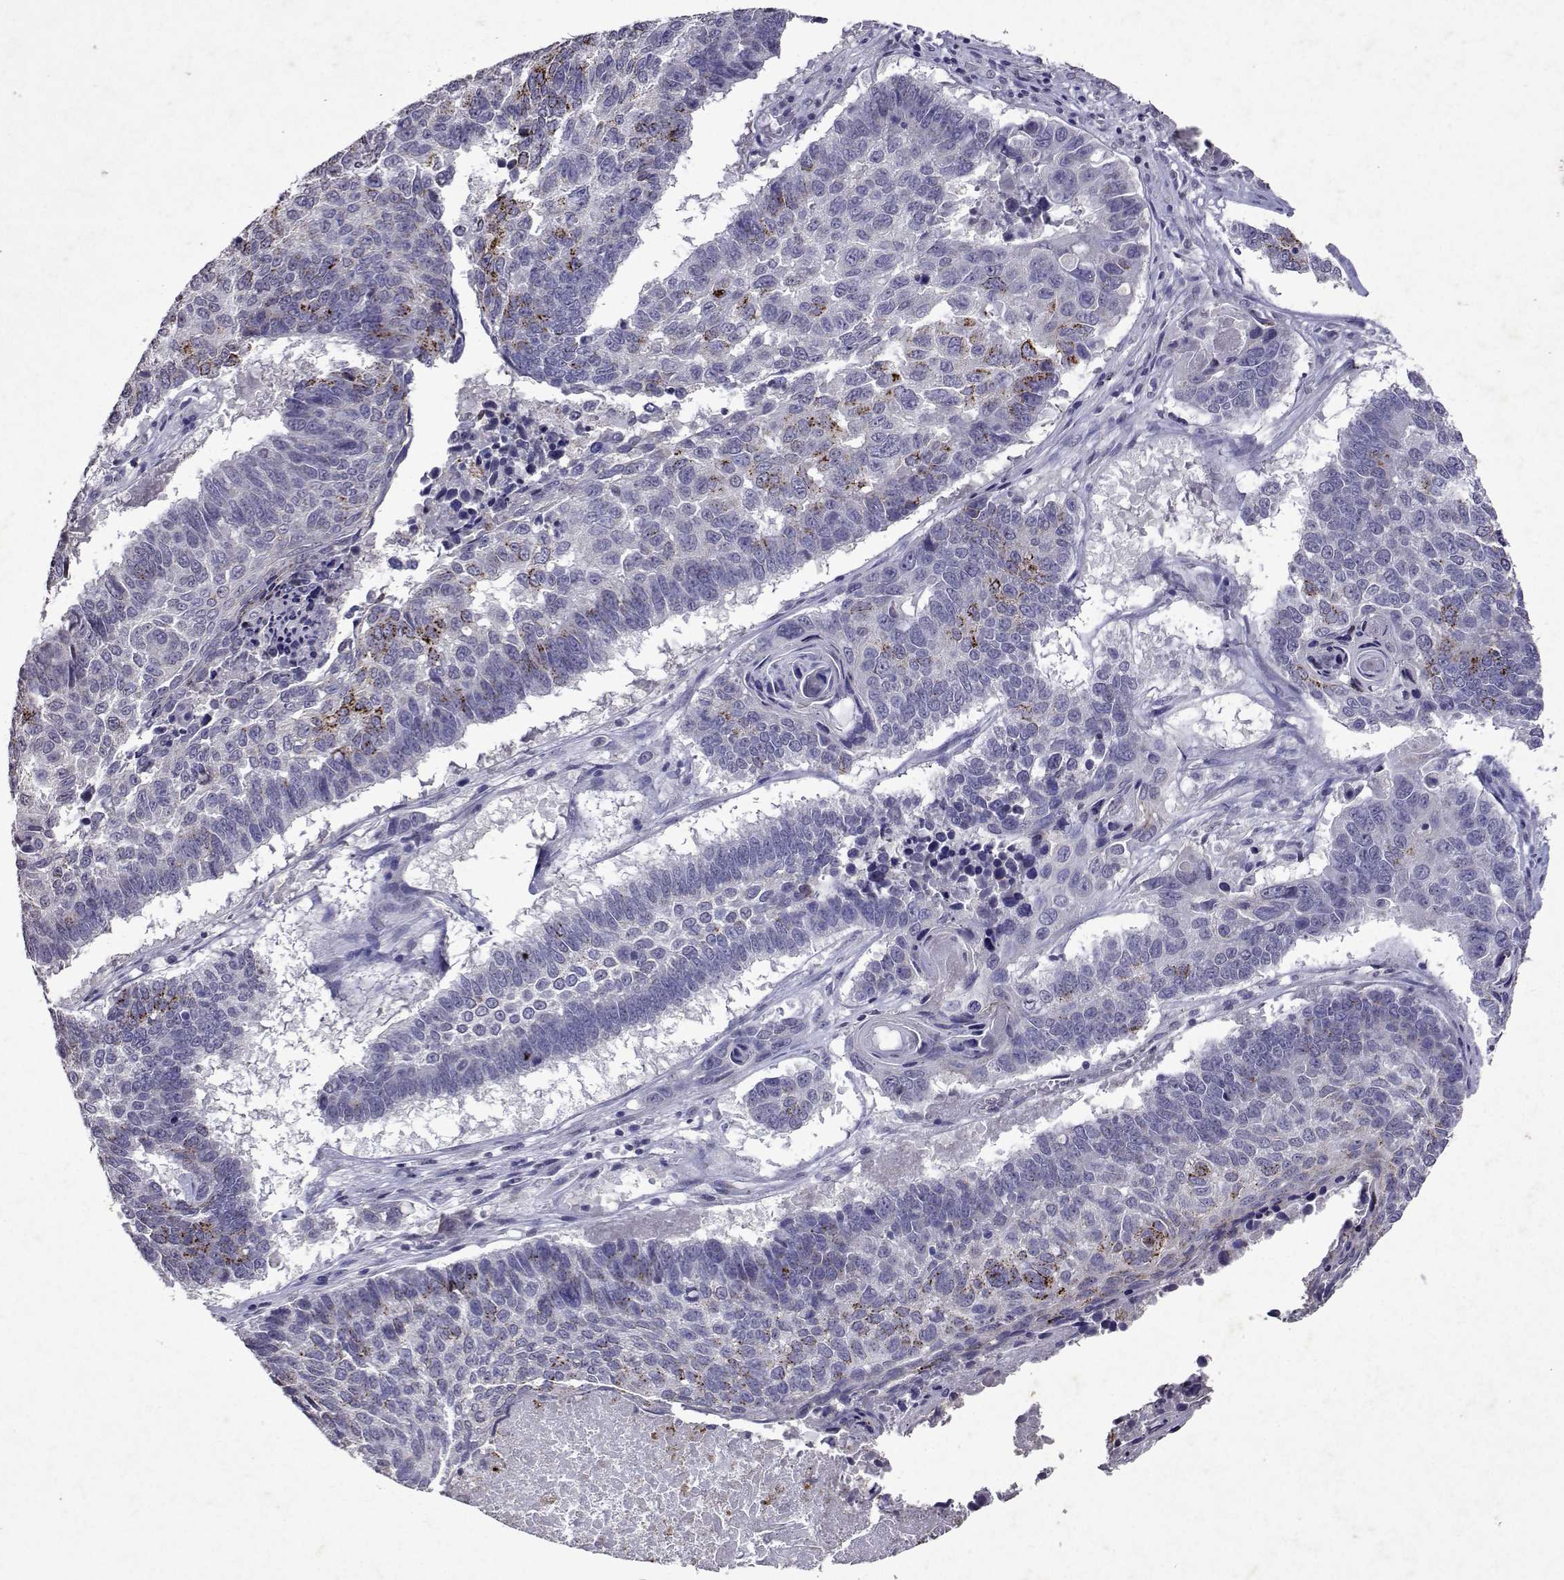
{"staining": {"intensity": "moderate", "quantity": "<25%", "location": "cytoplasmic/membranous"}, "tissue": "lung cancer", "cell_type": "Tumor cells", "image_type": "cancer", "snomed": [{"axis": "morphology", "description": "Squamous cell carcinoma, NOS"}, {"axis": "topography", "description": "Lung"}], "caption": "Human lung squamous cell carcinoma stained with a brown dye exhibits moderate cytoplasmic/membranous positive staining in about <25% of tumor cells.", "gene": "DUSP28", "patient": {"sex": "male", "age": 73}}